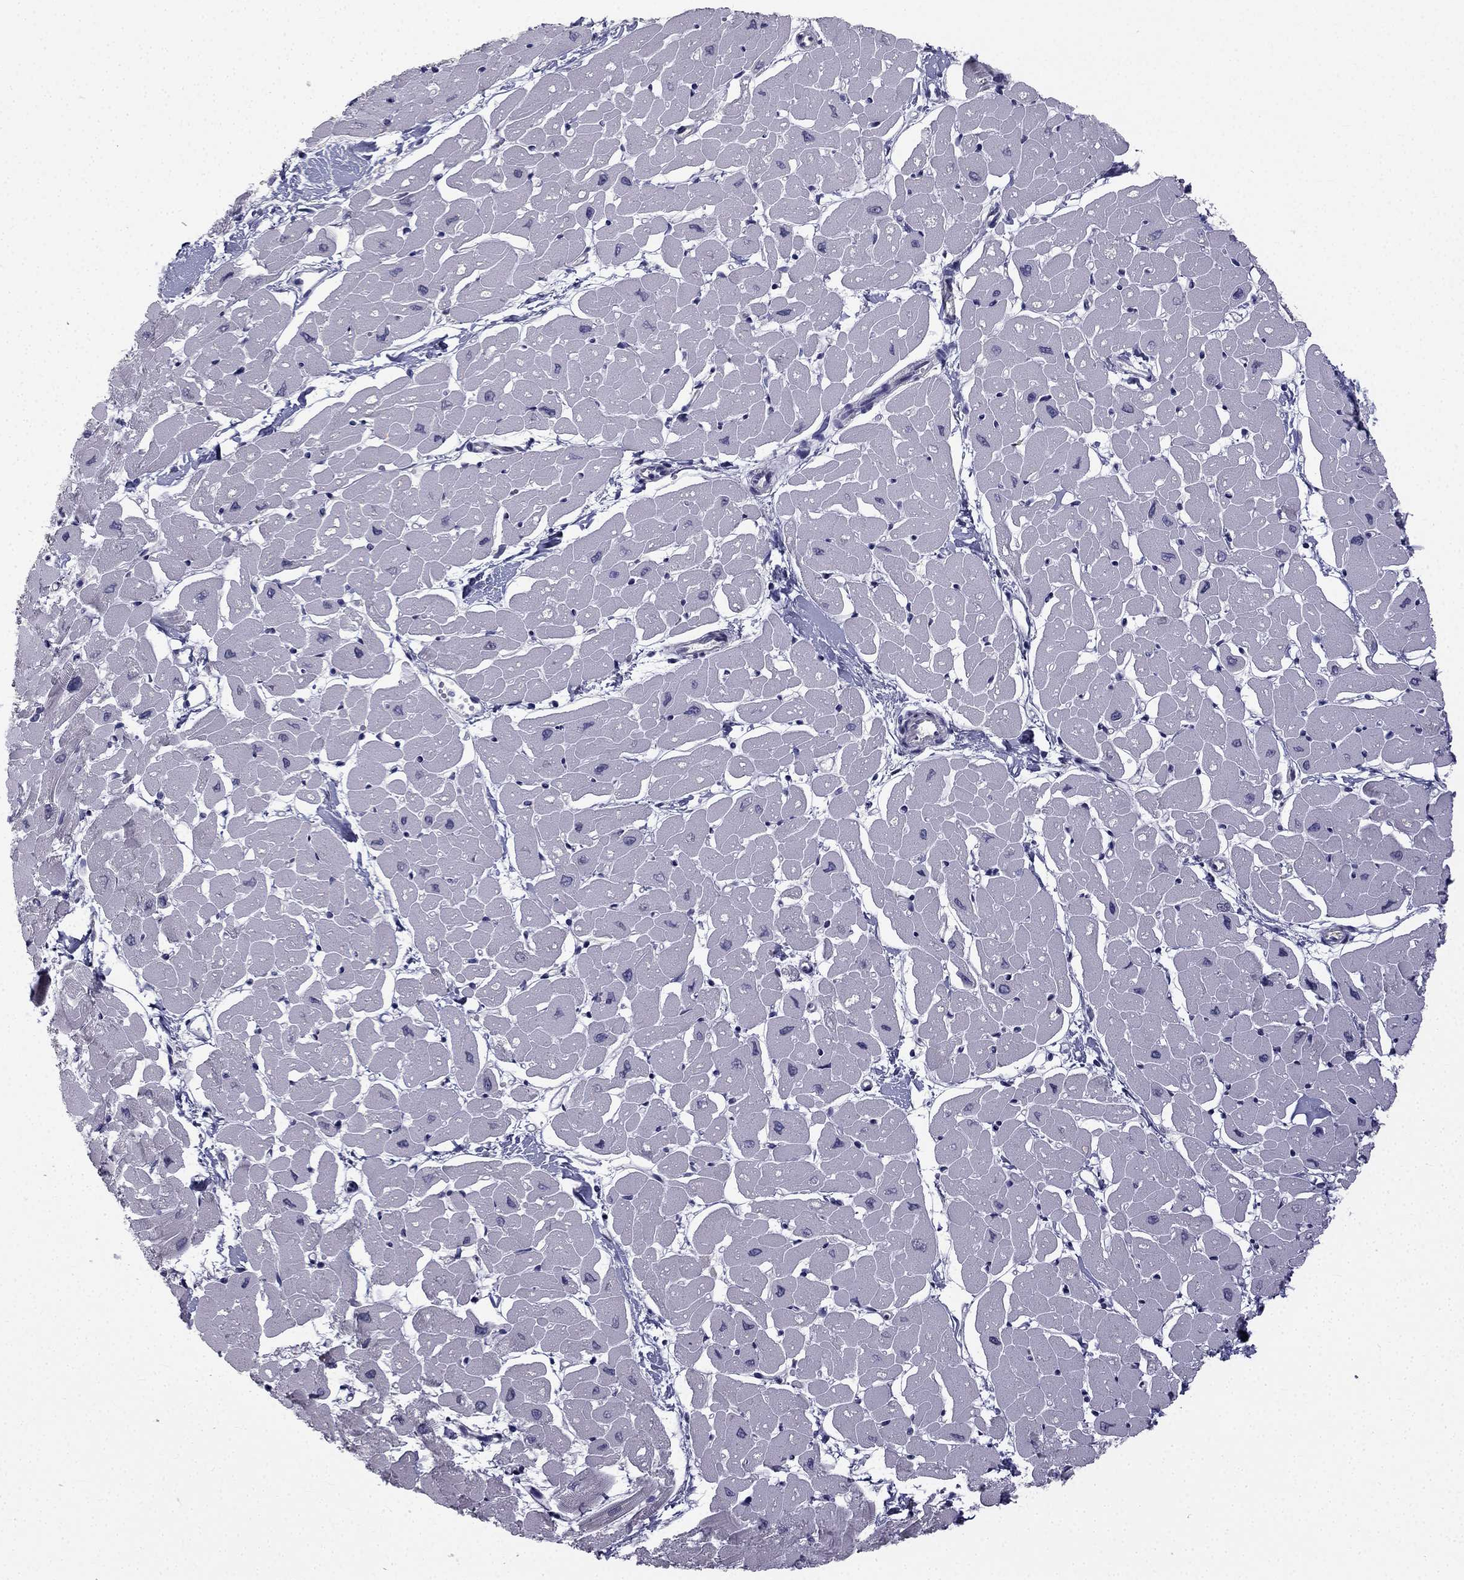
{"staining": {"intensity": "negative", "quantity": "none", "location": "none"}, "tissue": "heart muscle", "cell_type": "Cardiomyocytes", "image_type": "normal", "snomed": [{"axis": "morphology", "description": "Normal tissue, NOS"}, {"axis": "topography", "description": "Heart"}], "caption": "IHC photomicrograph of unremarkable heart muscle: heart muscle stained with DAB (3,3'-diaminobenzidine) displays no significant protein positivity in cardiomyocytes.", "gene": "CCDC40", "patient": {"sex": "male", "age": 57}}